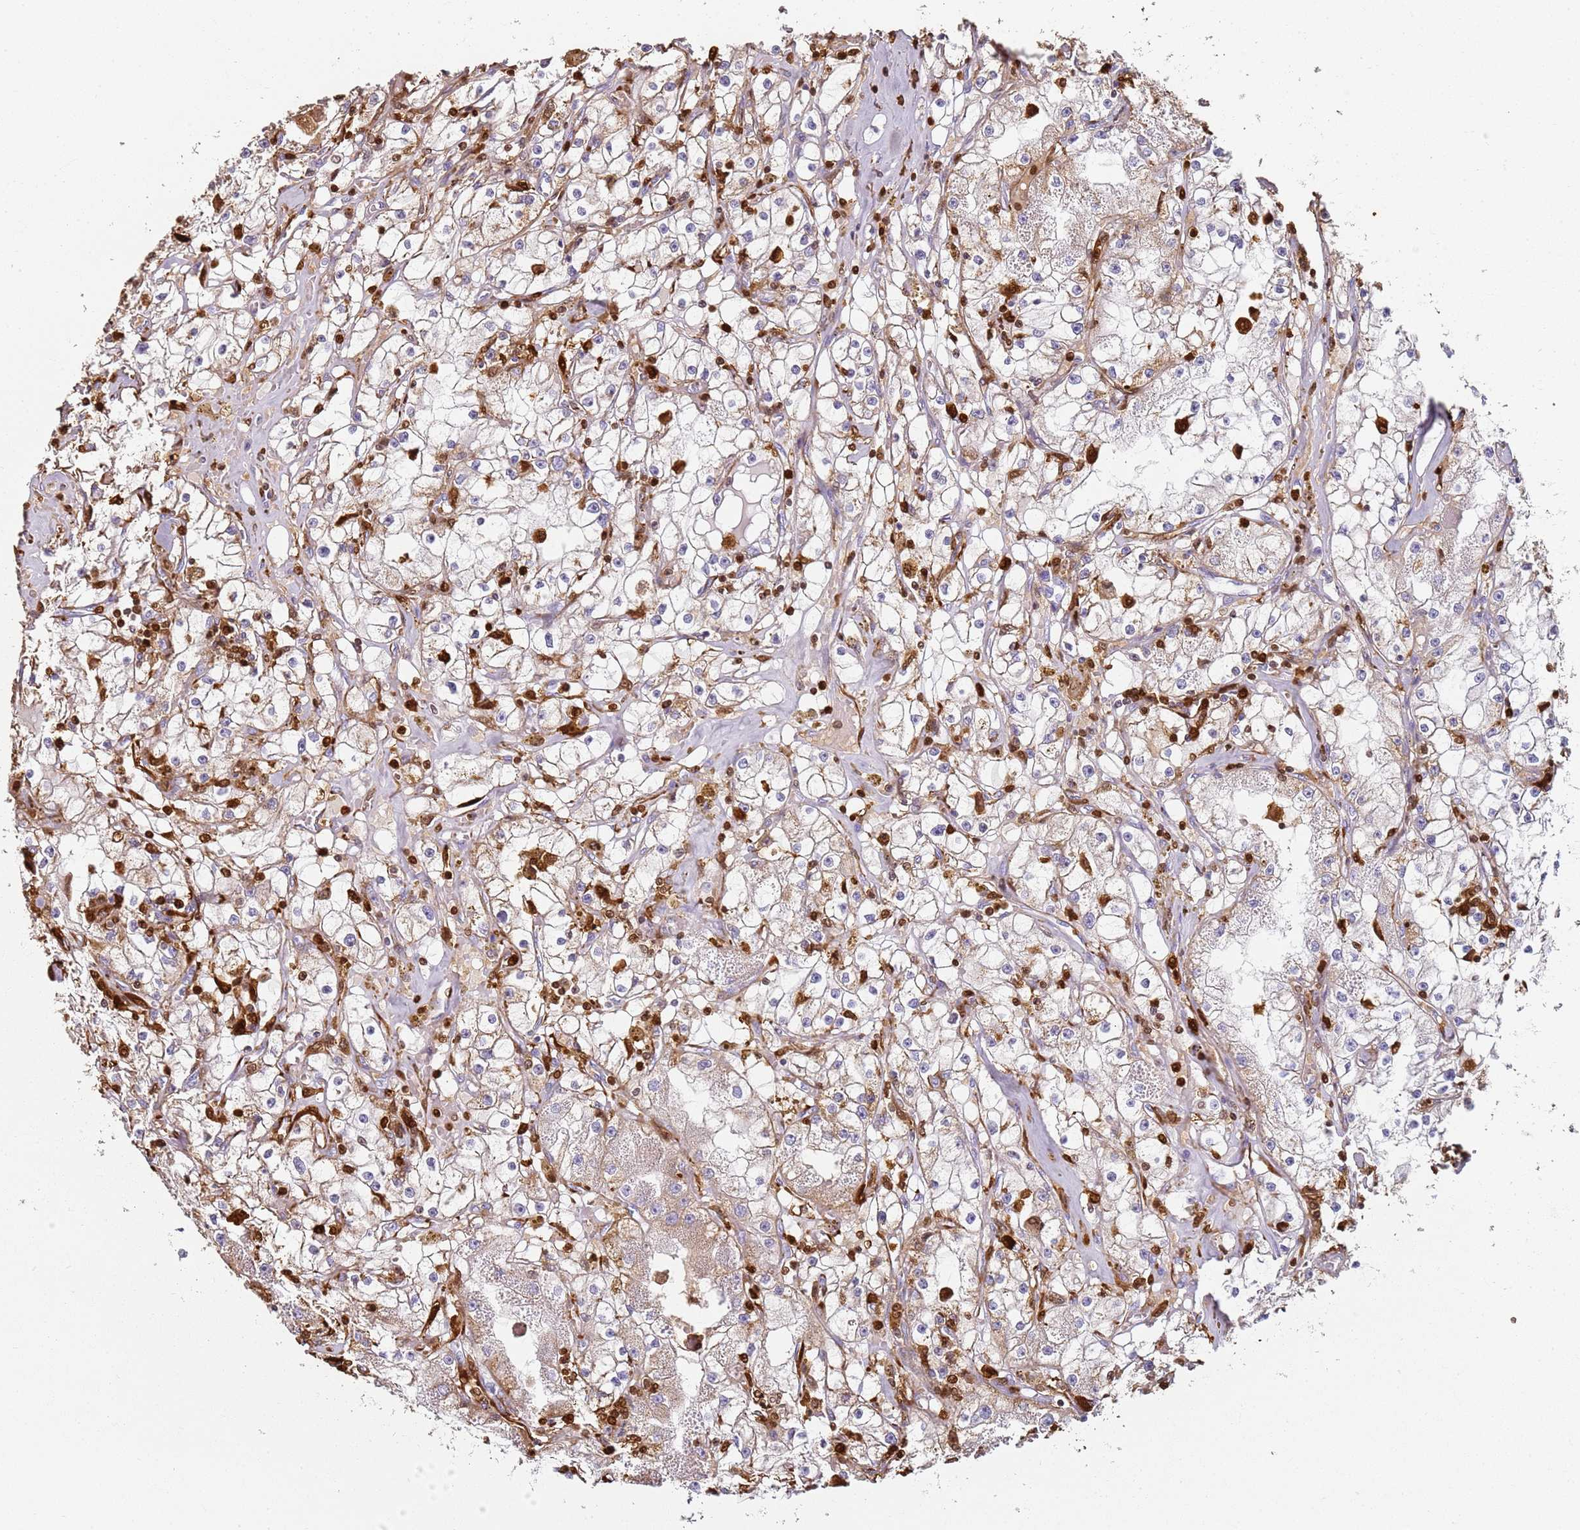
{"staining": {"intensity": "negative", "quantity": "none", "location": "none"}, "tissue": "renal cancer", "cell_type": "Tumor cells", "image_type": "cancer", "snomed": [{"axis": "morphology", "description": "Adenocarcinoma, NOS"}, {"axis": "topography", "description": "Kidney"}], "caption": "The IHC histopathology image has no significant staining in tumor cells of renal adenocarcinoma tissue.", "gene": "S100A4", "patient": {"sex": "male", "age": 56}}